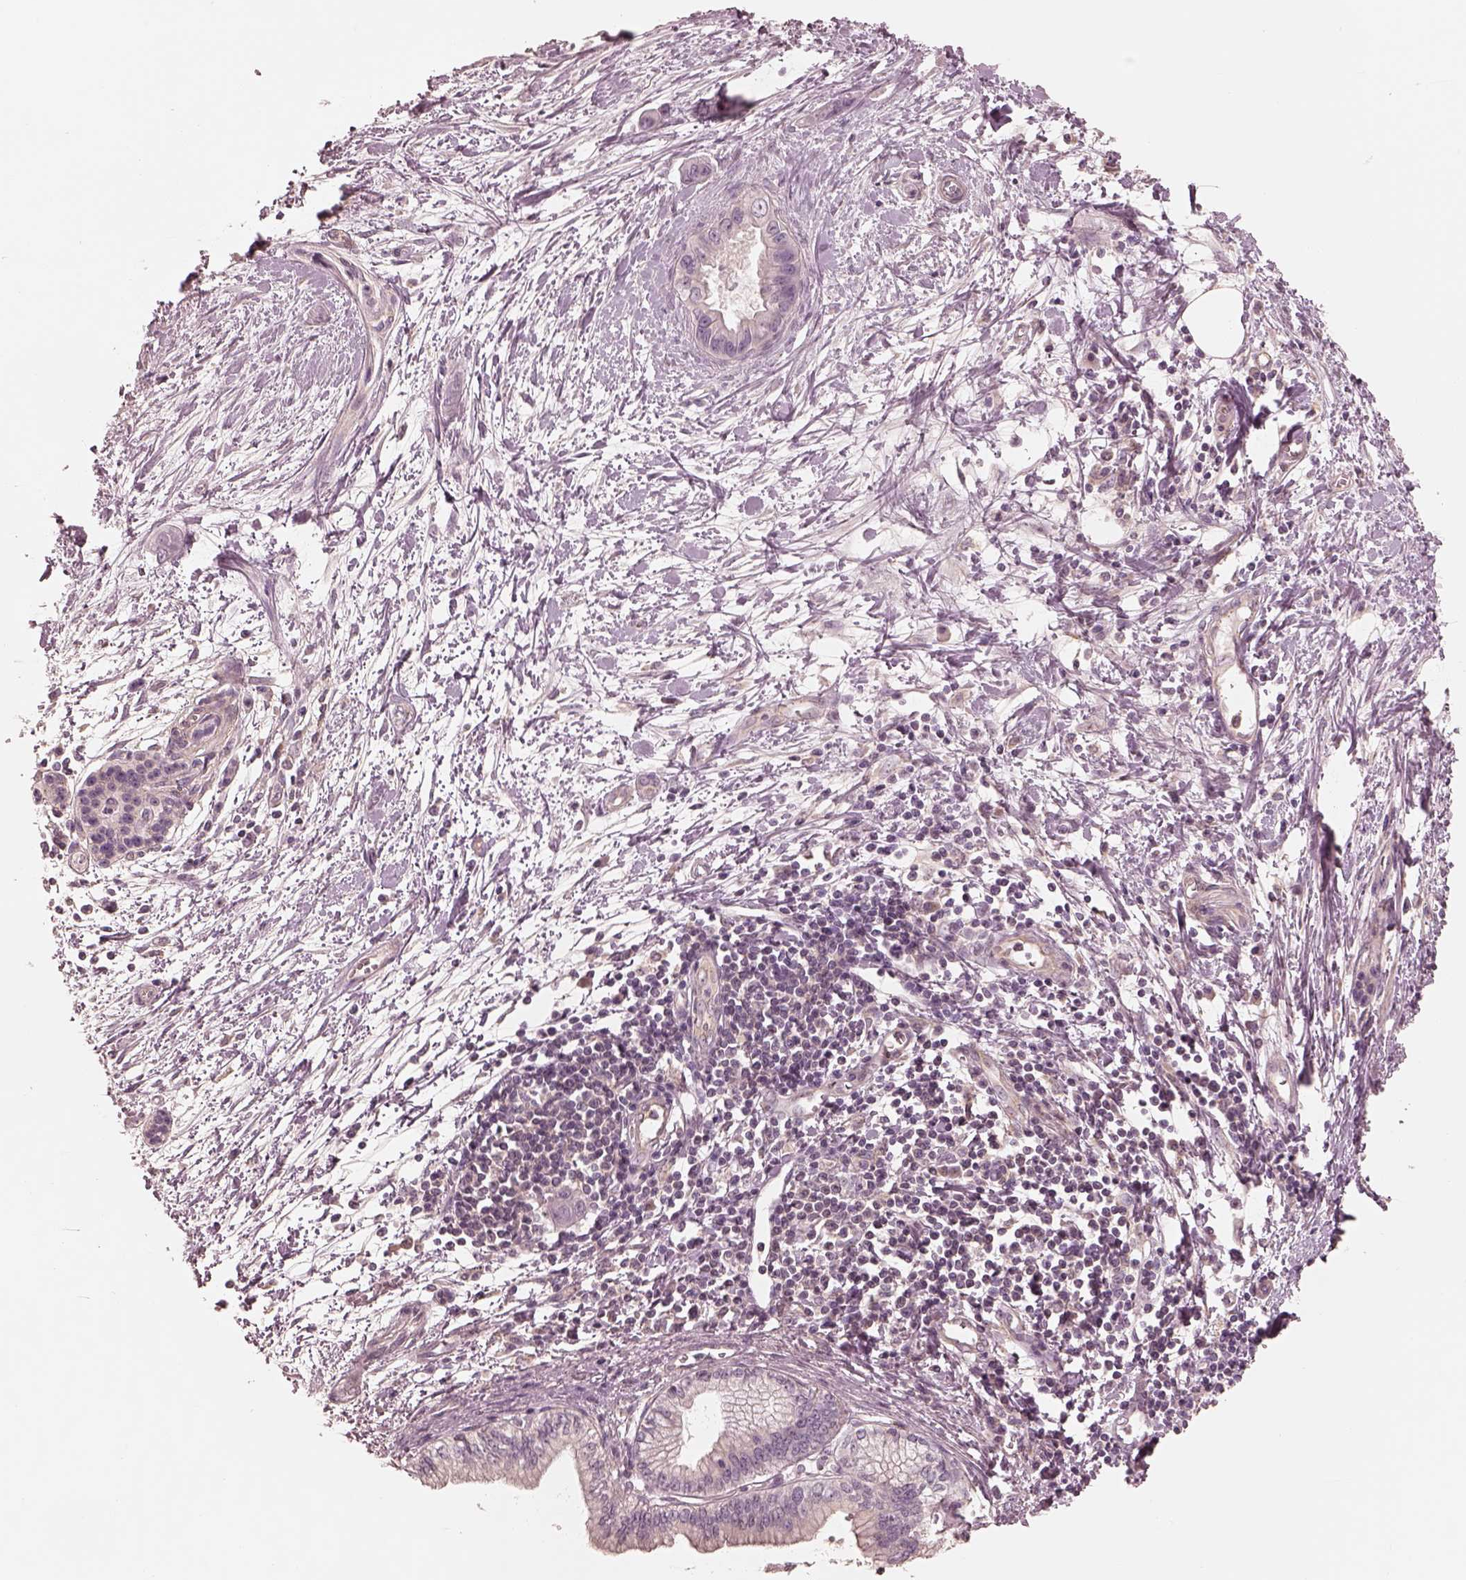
{"staining": {"intensity": "negative", "quantity": "none", "location": "none"}, "tissue": "pancreatic cancer", "cell_type": "Tumor cells", "image_type": "cancer", "snomed": [{"axis": "morphology", "description": "Adenocarcinoma, NOS"}, {"axis": "topography", "description": "Pancreas"}], "caption": "Immunohistochemistry micrograph of human pancreatic adenocarcinoma stained for a protein (brown), which displays no expression in tumor cells. The staining was performed using DAB to visualize the protein expression in brown, while the nuclei were stained in blue with hematoxylin (Magnification: 20x).", "gene": "PRKACG", "patient": {"sex": "male", "age": 60}}